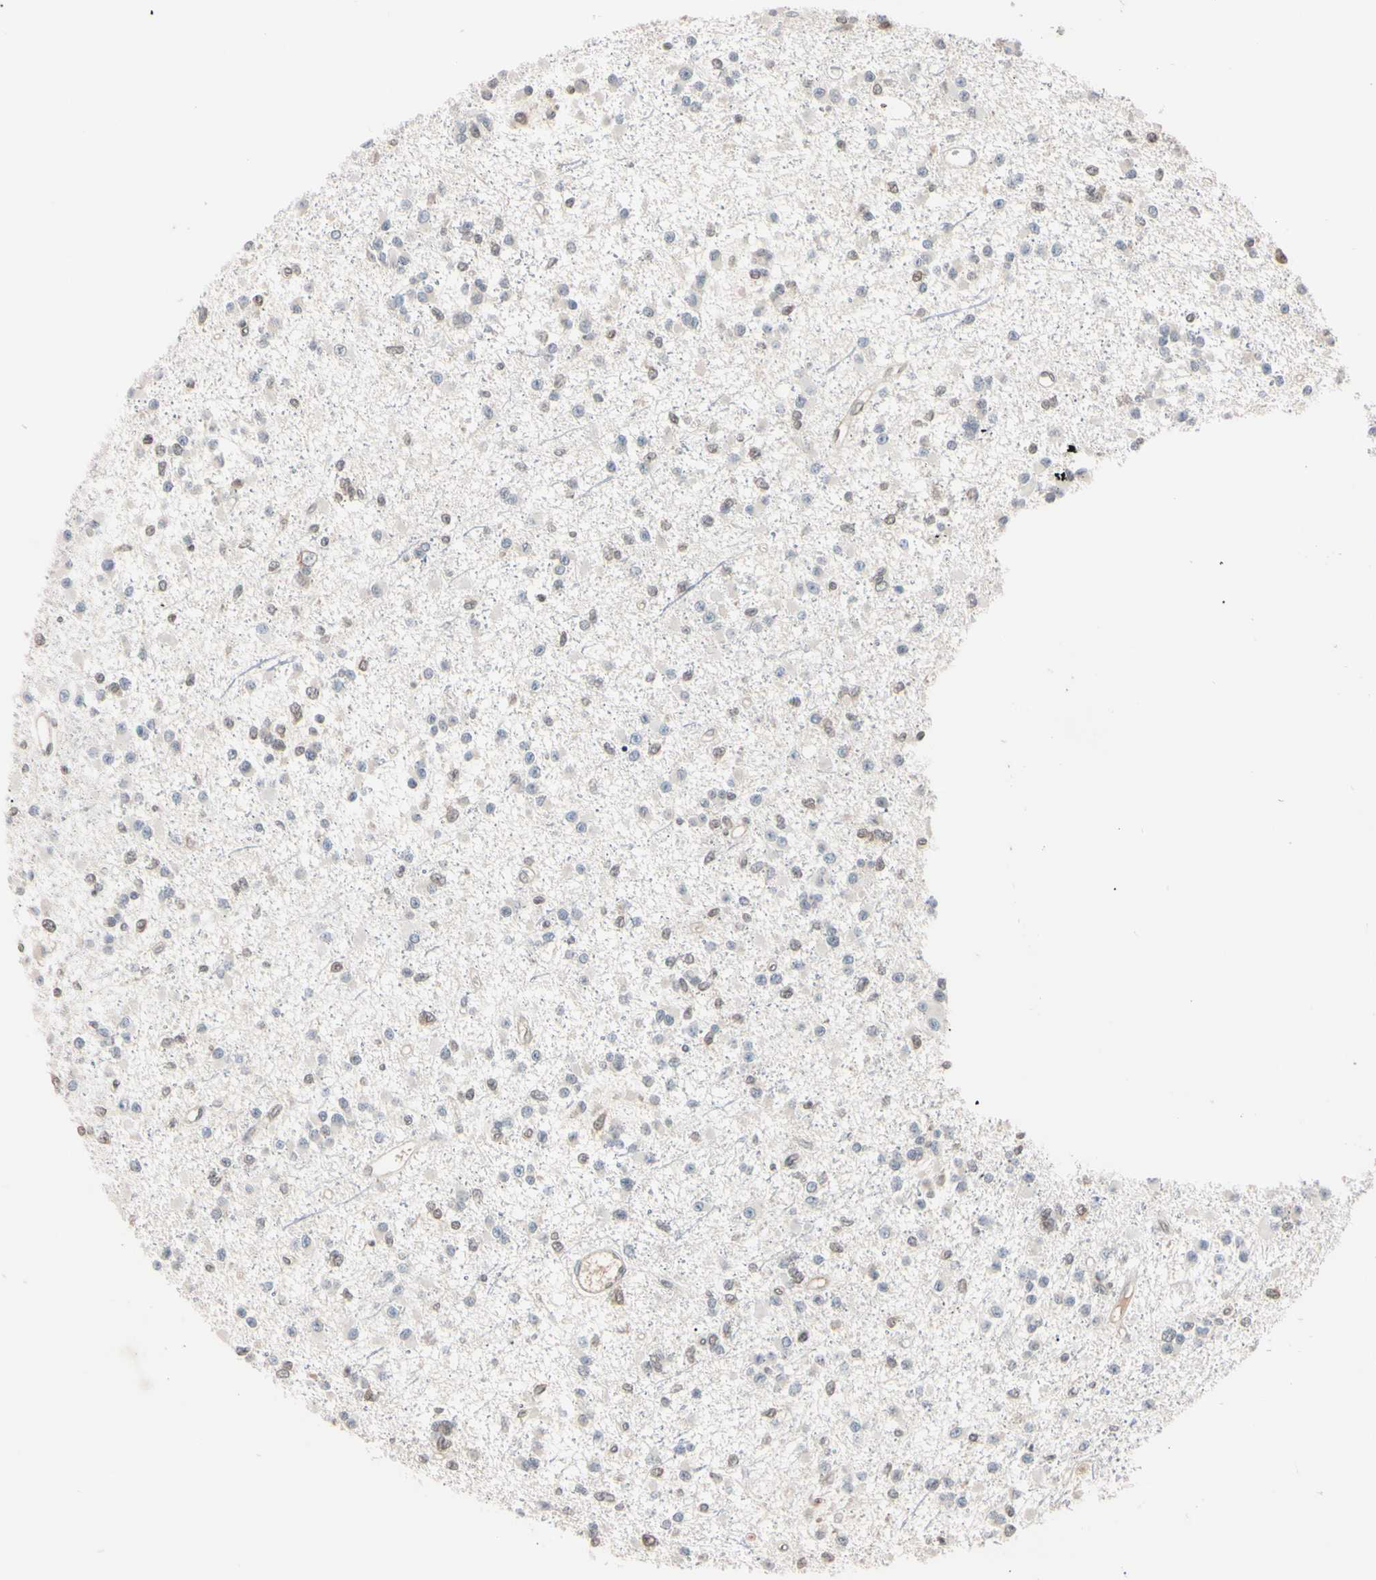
{"staining": {"intensity": "weak", "quantity": "<25%", "location": "nuclear"}, "tissue": "glioma", "cell_type": "Tumor cells", "image_type": "cancer", "snomed": [{"axis": "morphology", "description": "Glioma, malignant, Low grade"}, {"axis": "topography", "description": "Brain"}], "caption": "The histopathology image reveals no significant expression in tumor cells of glioma.", "gene": "UBE2I", "patient": {"sex": "female", "age": 22}}